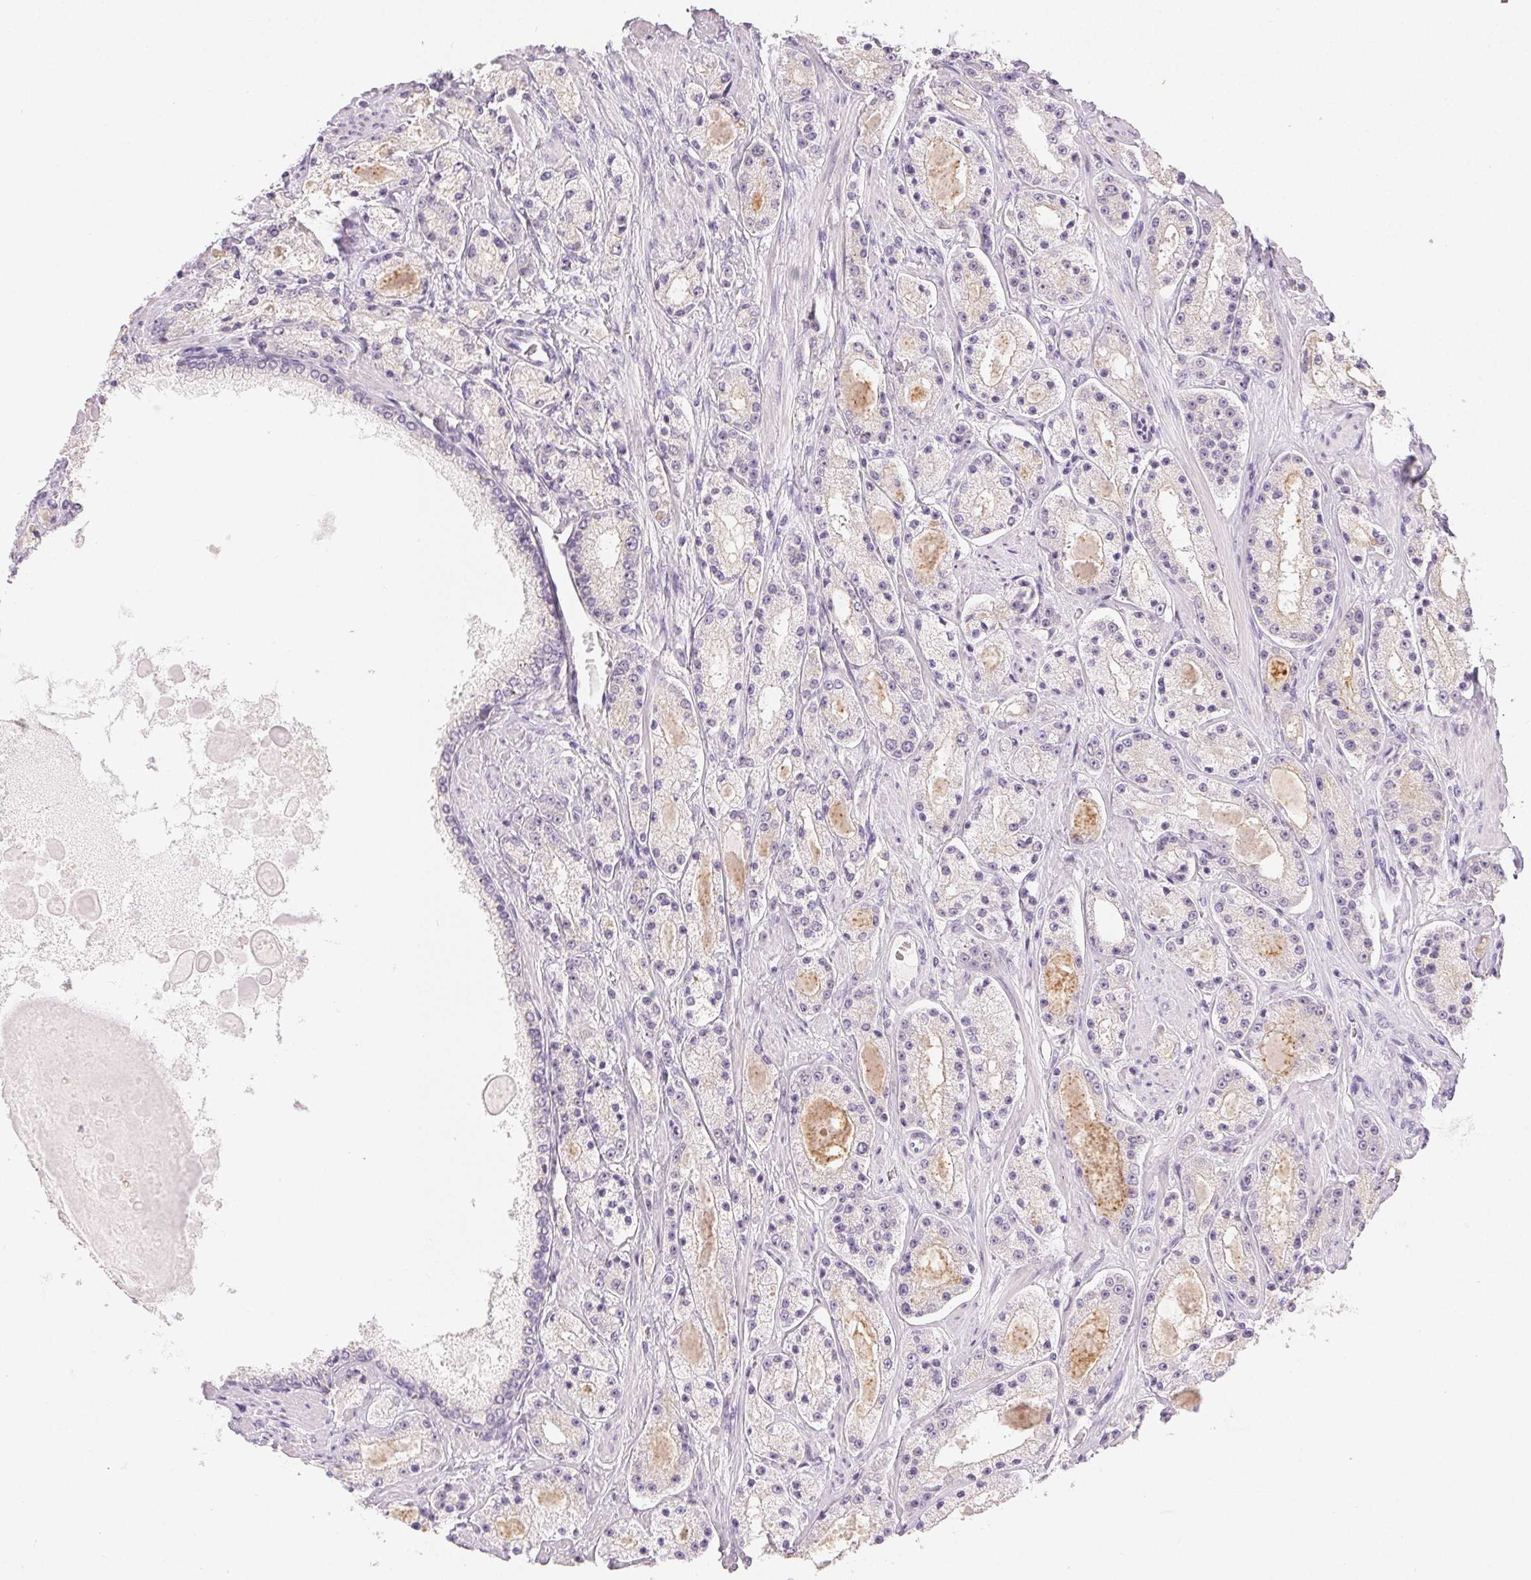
{"staining": {"intensity": "negative", "quantity": "none", "location": "none"}, "tissue": "prostate cancer", "cell_type": "Tumor cells", "image_type": "cancer", "snomed": [{"axis": "morphology", "description": "Adenocarcinoma, High grade"}, {"axis": "topography", "description": "Prostate"}], "caption": "High magnification brightfield microscopy of prostate cancer (adenocarcinoma (high-grade)) stained with DAB (3,3'-diaminobenzidine) (brown) and counterstained with hematoxylin (blue): tumor cells show no significant expression. The staining is performed using DAB (3,3'-diaminobenzidine) brown chromogen with nuclei counter-stained in using hematoxylin.", "gene": "SFTPD", "patient": {"sex": "male", "age": 67}}